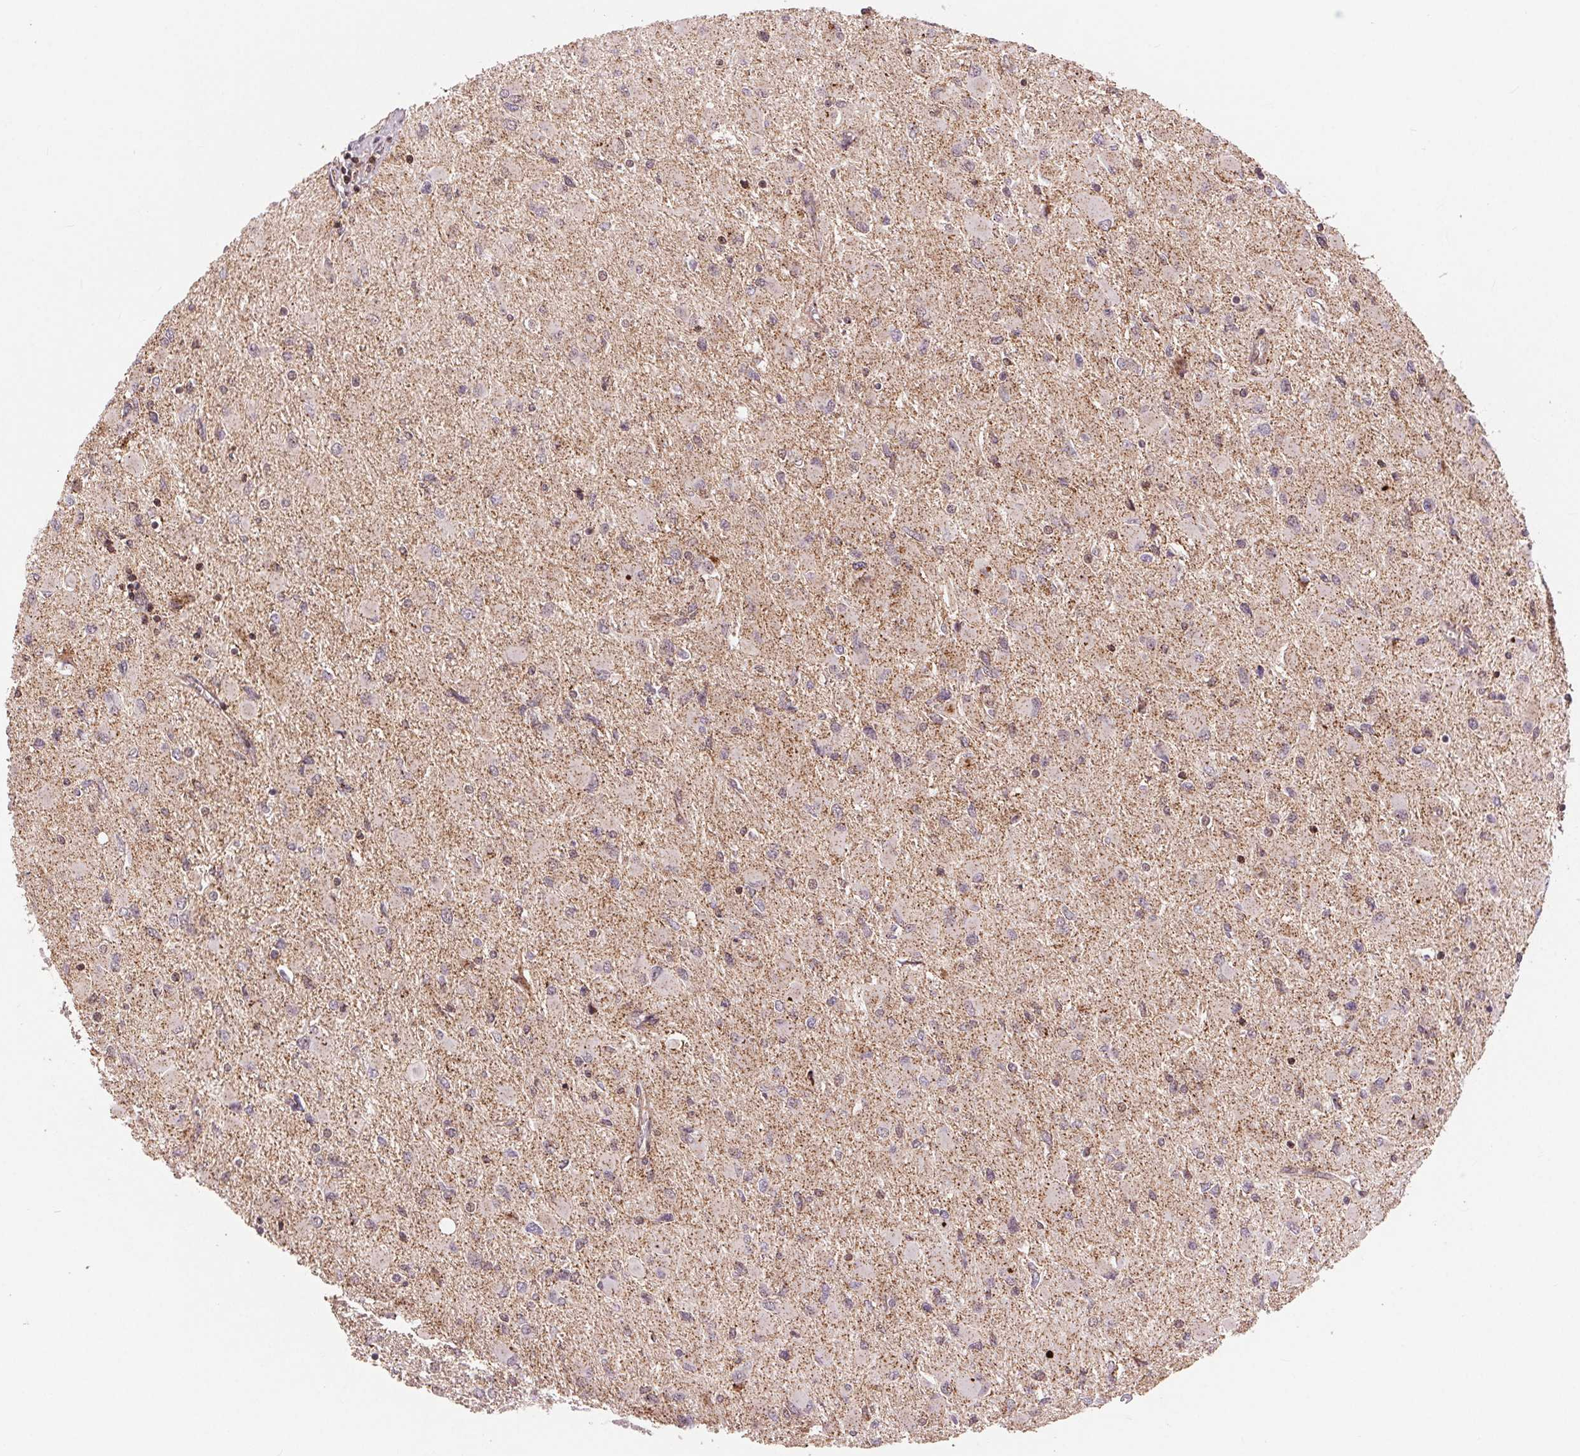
{"staining": {"intensity": "negative", "quantity": "none", "location": "none"}, "tissue": "glioma", "cell_type": "Tumor cells", "image_type": "cancer", "snomed": [{"axis": "morphology", "description": "Glioma, malignant, High grade"}, {"axis": "topography", "description": "Cerebral cortex"}], "caption": "The image demonstrates no significant staining in tumor cells of malignant high-grade glioma. (DAB immunohistochemistry, high magnification).", "gene": "CHMP4B", "patient": {"sex": "female", "age": 36}}